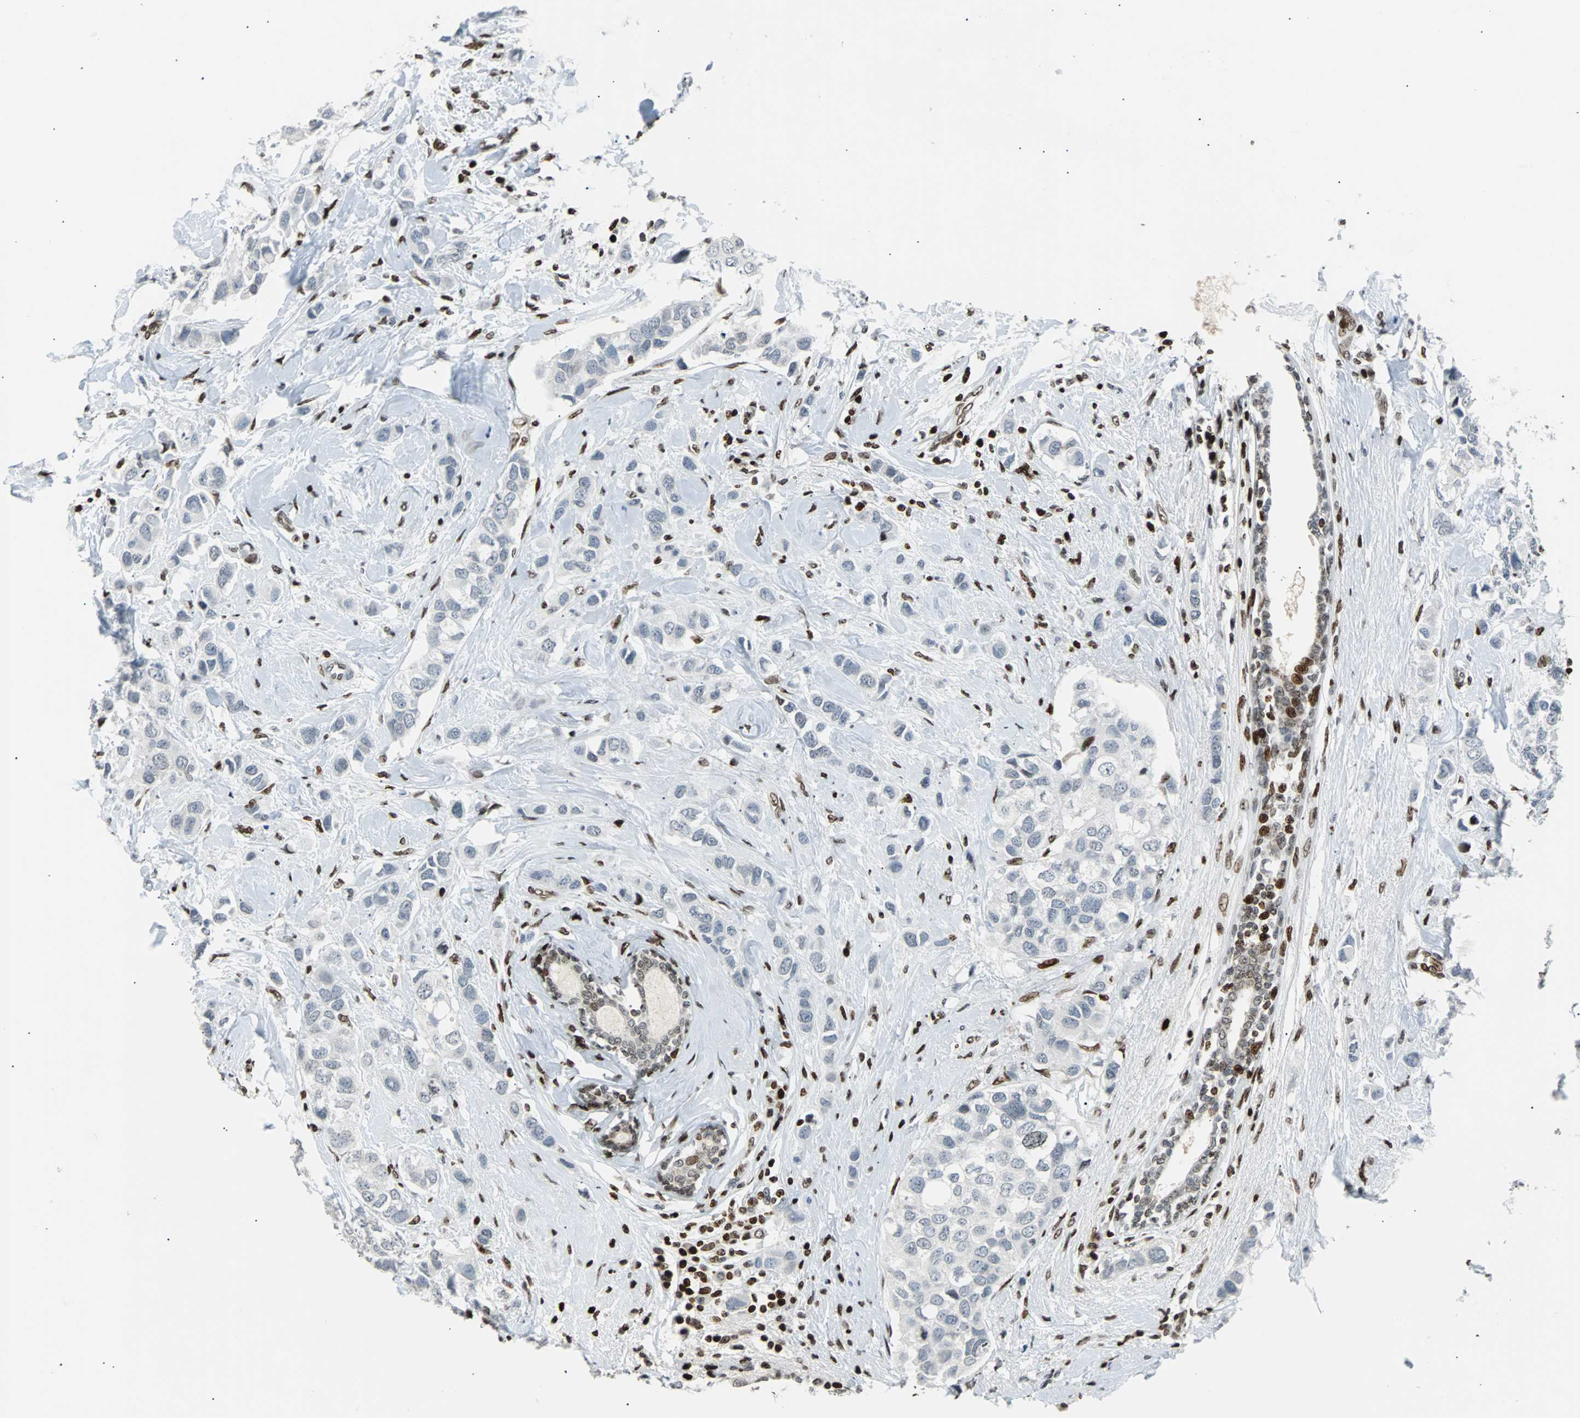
{"staining": {"intensity": "negative", "quantity": "none", "location": "none"}, "tissue": "breast cancer", "cell_type": "Tumor cells", "image_type": "cancer", "snomed": [{"axis": "morphology", "description": "Duct carcinoma"}, {"axis": "topography", "description": "Breast"}], "caption": "DAB immunohistochemical staining of breast cancer (infiltrating ductal carcinoma) displays no significant positivity in tumor cells. The staining is performed using DAB brown chromogen with nuclei counter-stained in using hematoxylin.", "gene": "ZNF131", "patient": {"sex": "female", "age": 50}}